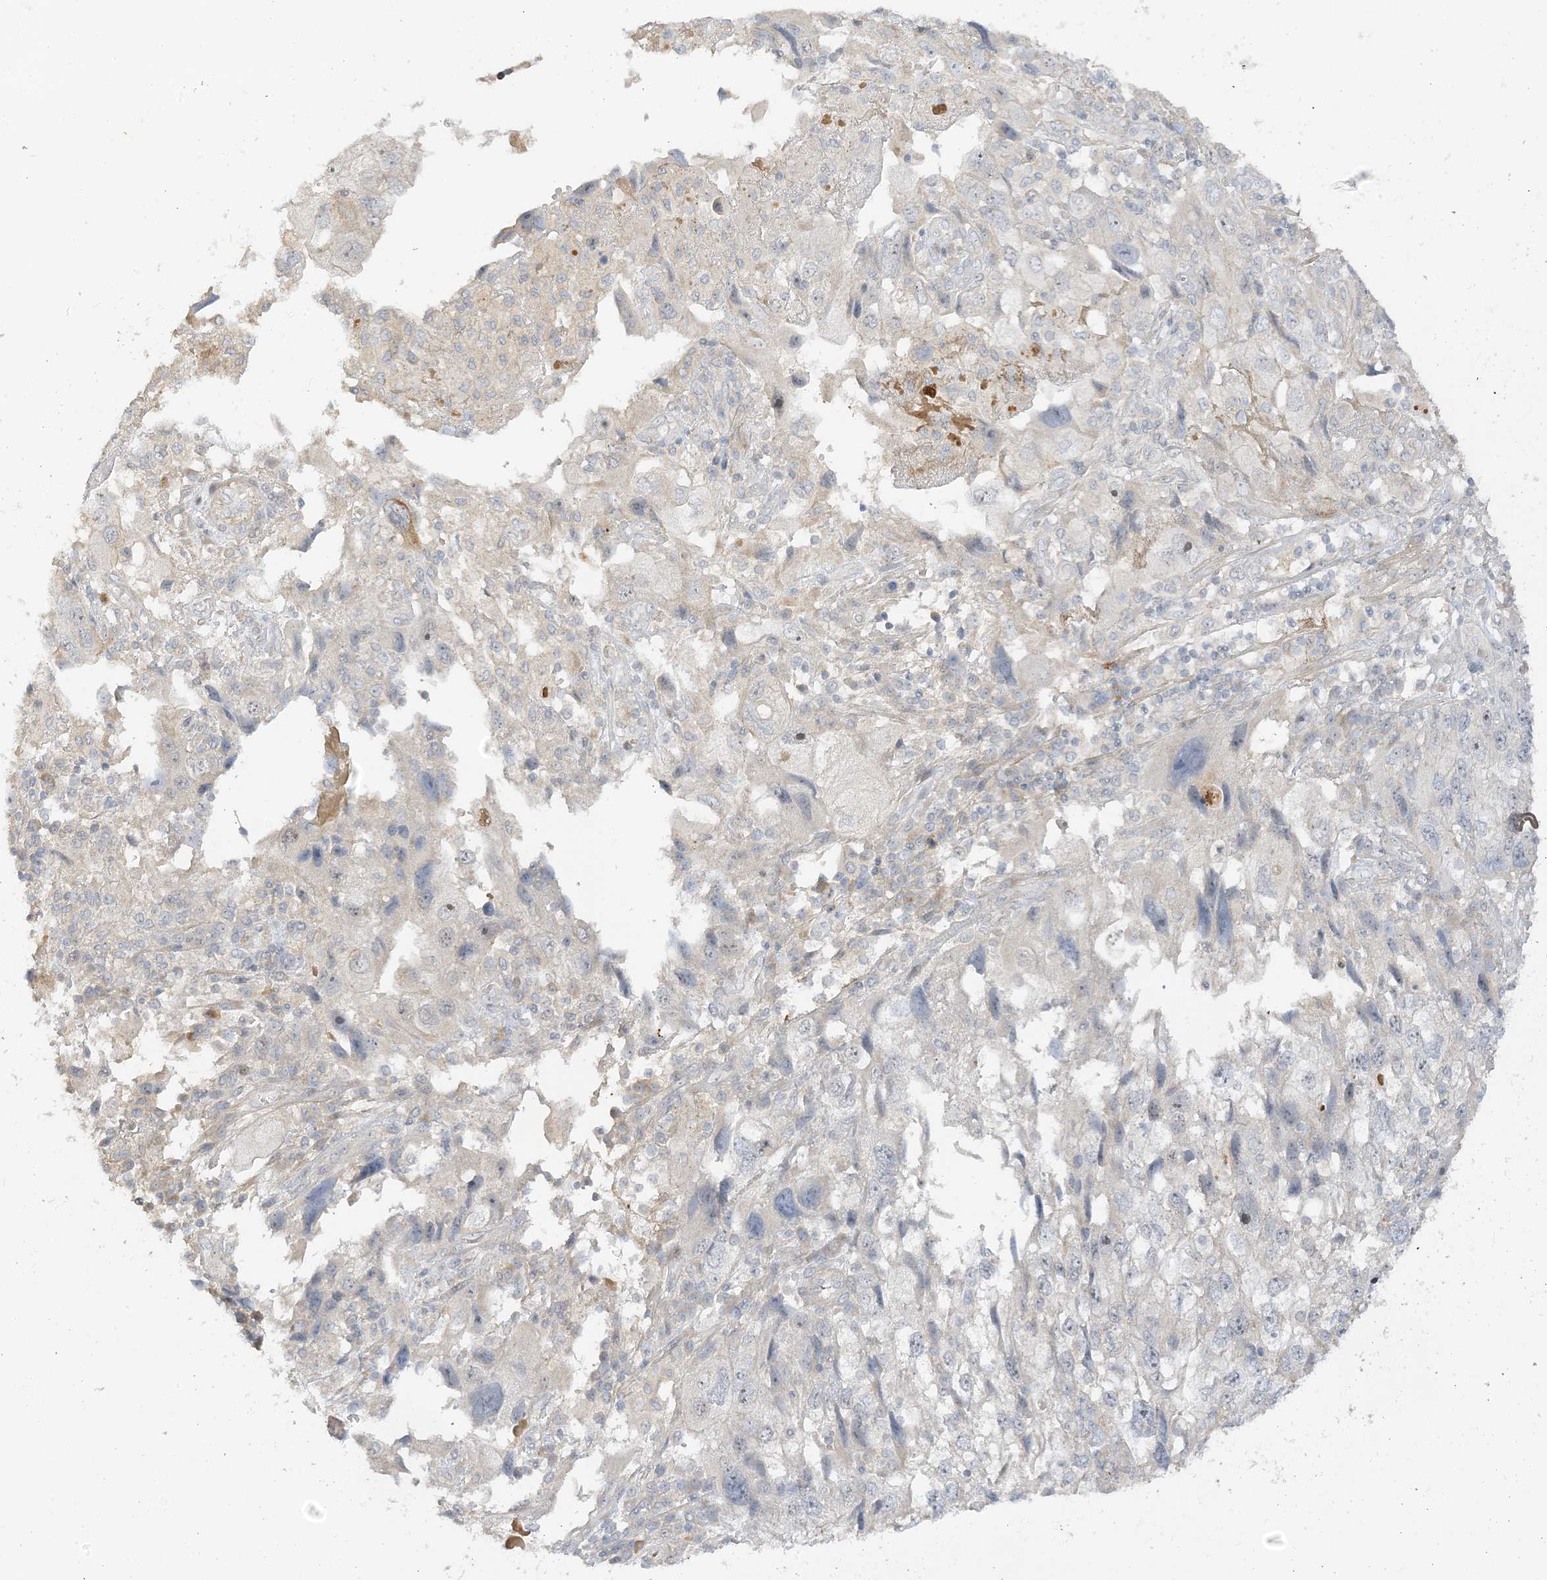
{"staining": {"intensity": "negative", "quantity": "none", "location": "none"}, "tissue": "endometrial cancer", "cell_type": "Tumor cells", "image_type": "cancer", "snomed": [{"axis": "morphology", "description": "Adenocarcinoma, NOS"}, {"axis": "topography", "description": "Endometrium"}], "caption": "This is an immunohistochemistry (IHC) micrograph of endometrial adenocarcinoma. There is no staining in tumor cells.", "gene": "ETAA1", "patient": {"sex": "female", "age": 49}}